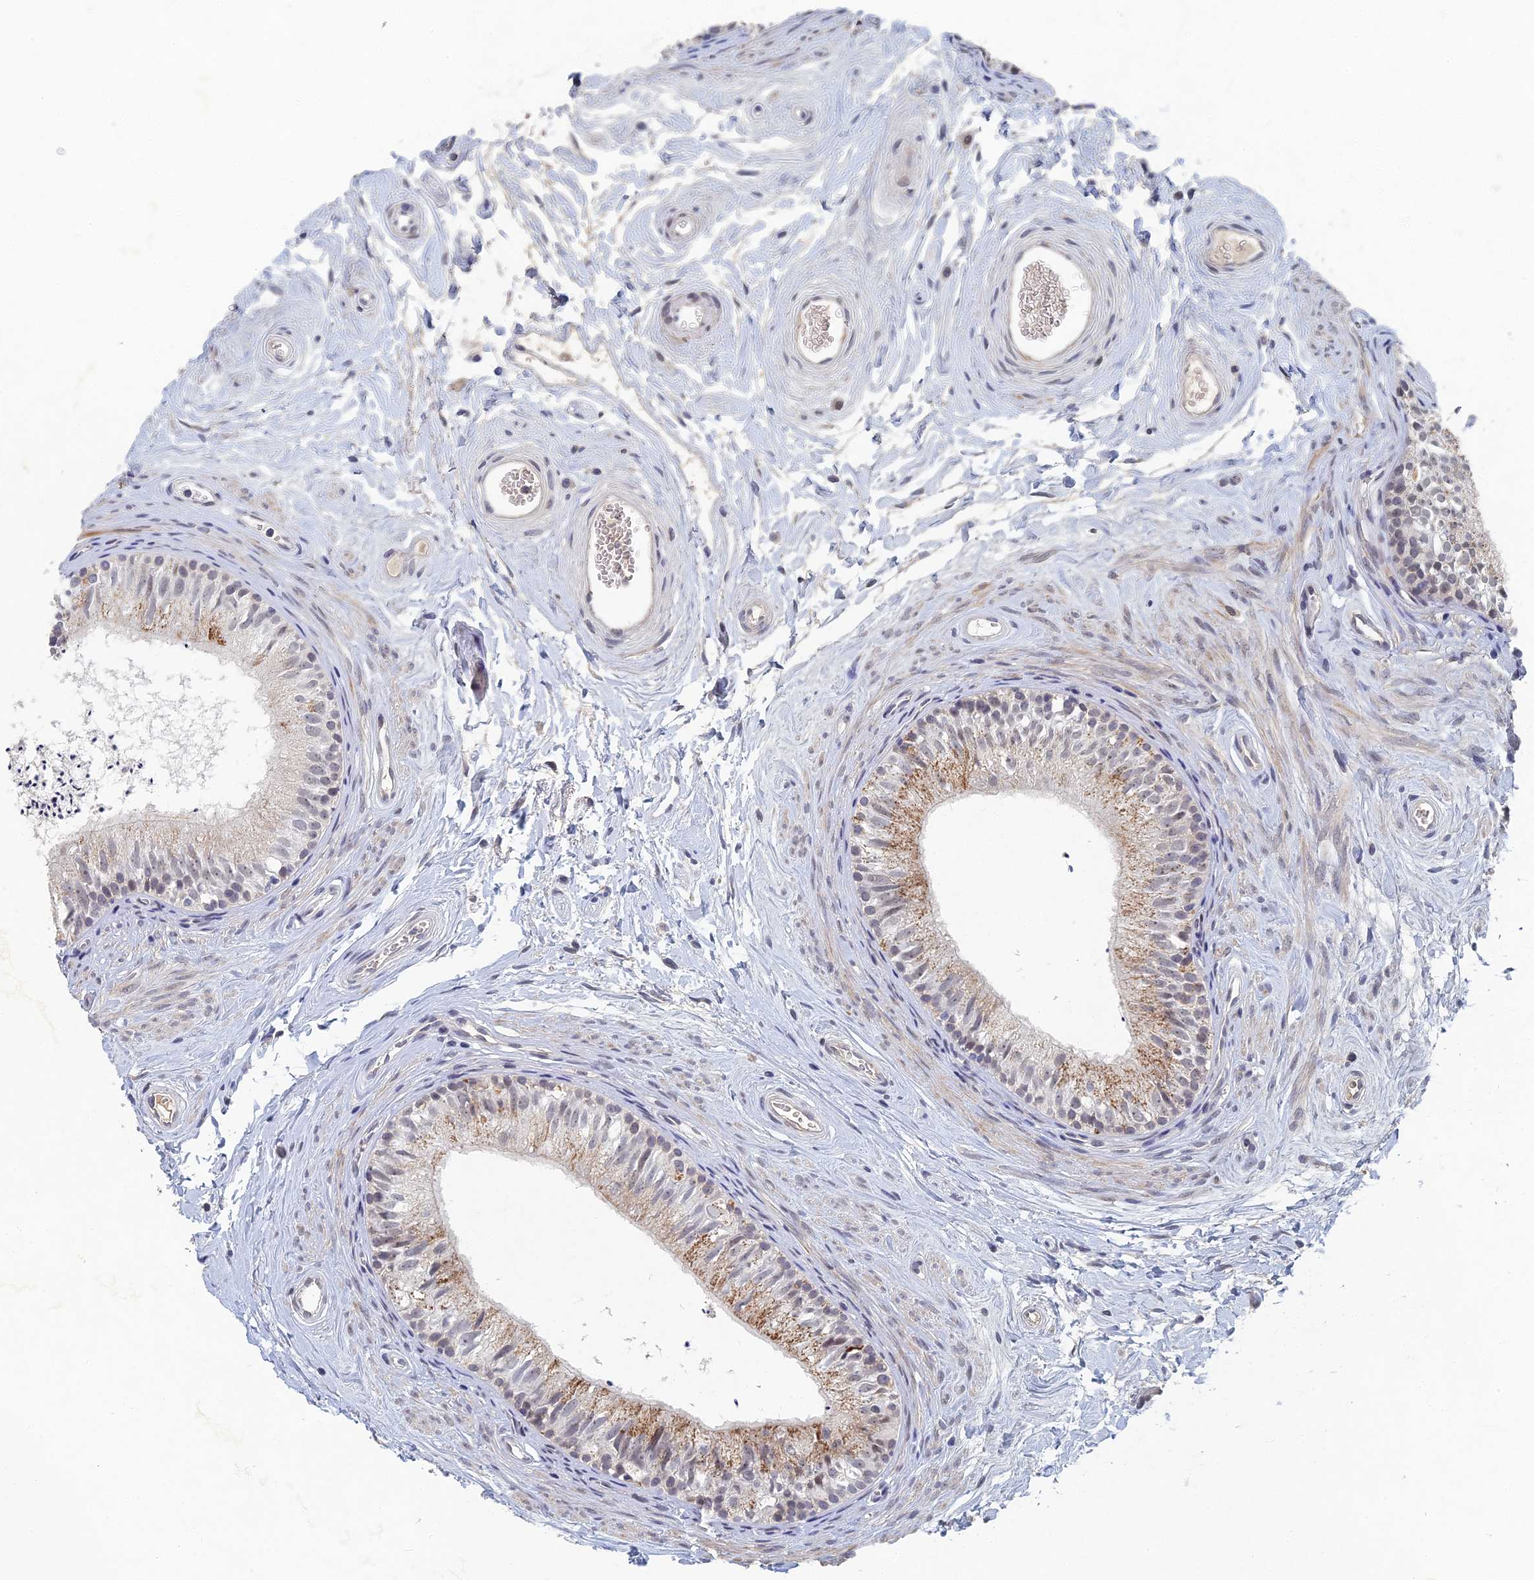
{"staining": {"intensity": "moderate", "quantity": "<25%", "location": "cytoplasmic/membranous"}, "tissue": "epididymis", "cell_type": "Glandular cells", "image_type": "normal", "snomed": [{"axis": "morphology", "description": "Normal tissue, NOS"}, {"axis": "topography", "description": "Epididymis"}], "caption": "A low amount of moderate cytoplasmic/membranous staining is appreciated in about <25% of glandular cells in unremarkable epididymis. (DAB IHC with brightfield microscopy, high magnification).", "gene": "GNA15", "patient": {"sex": "male", "age": 56}}